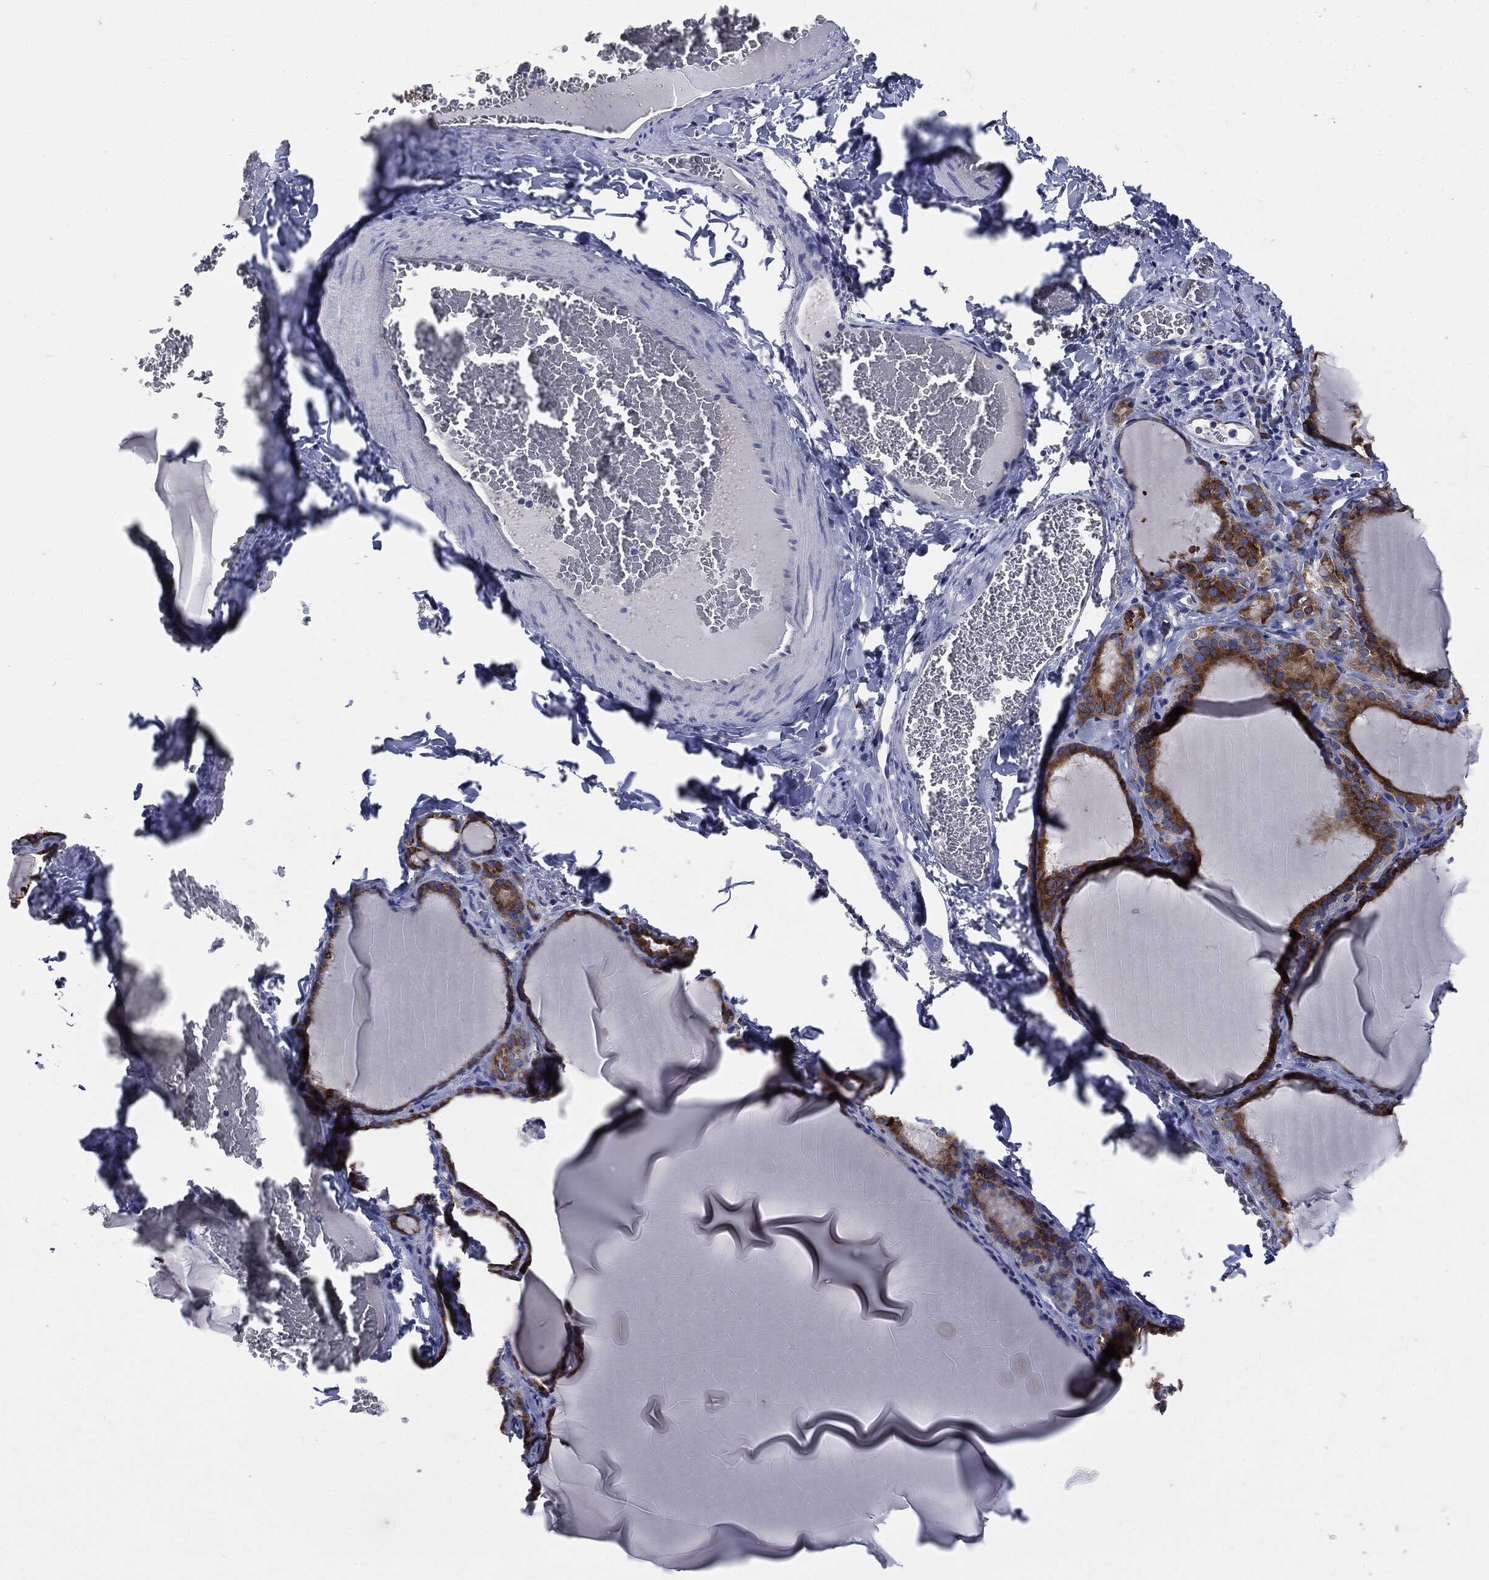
{"staining": {"intensity": "moderate", "quantity": ">75%", "location": "cytoplasmic/membranous"}, "tissue": "thyroid gland", "cell_type": "Glandular cells", "image_type": "normal", "snomed": [{"axis": "morphology", "description": "Normal tissue, NOS"}, {"axis": "morphology", "description": "Hyperplasia, NOS"}, {"axis": "topography", "description": "Thyroid gland"}], "caption": "This is a photomicrograph of IHC staining of unremarkable thyroid gland, which shows moderate staining in the cytoplasmic/membranous of glandular cells.", "gene": "PTGS2", "patient": {"sex": "female", "age": 27}}